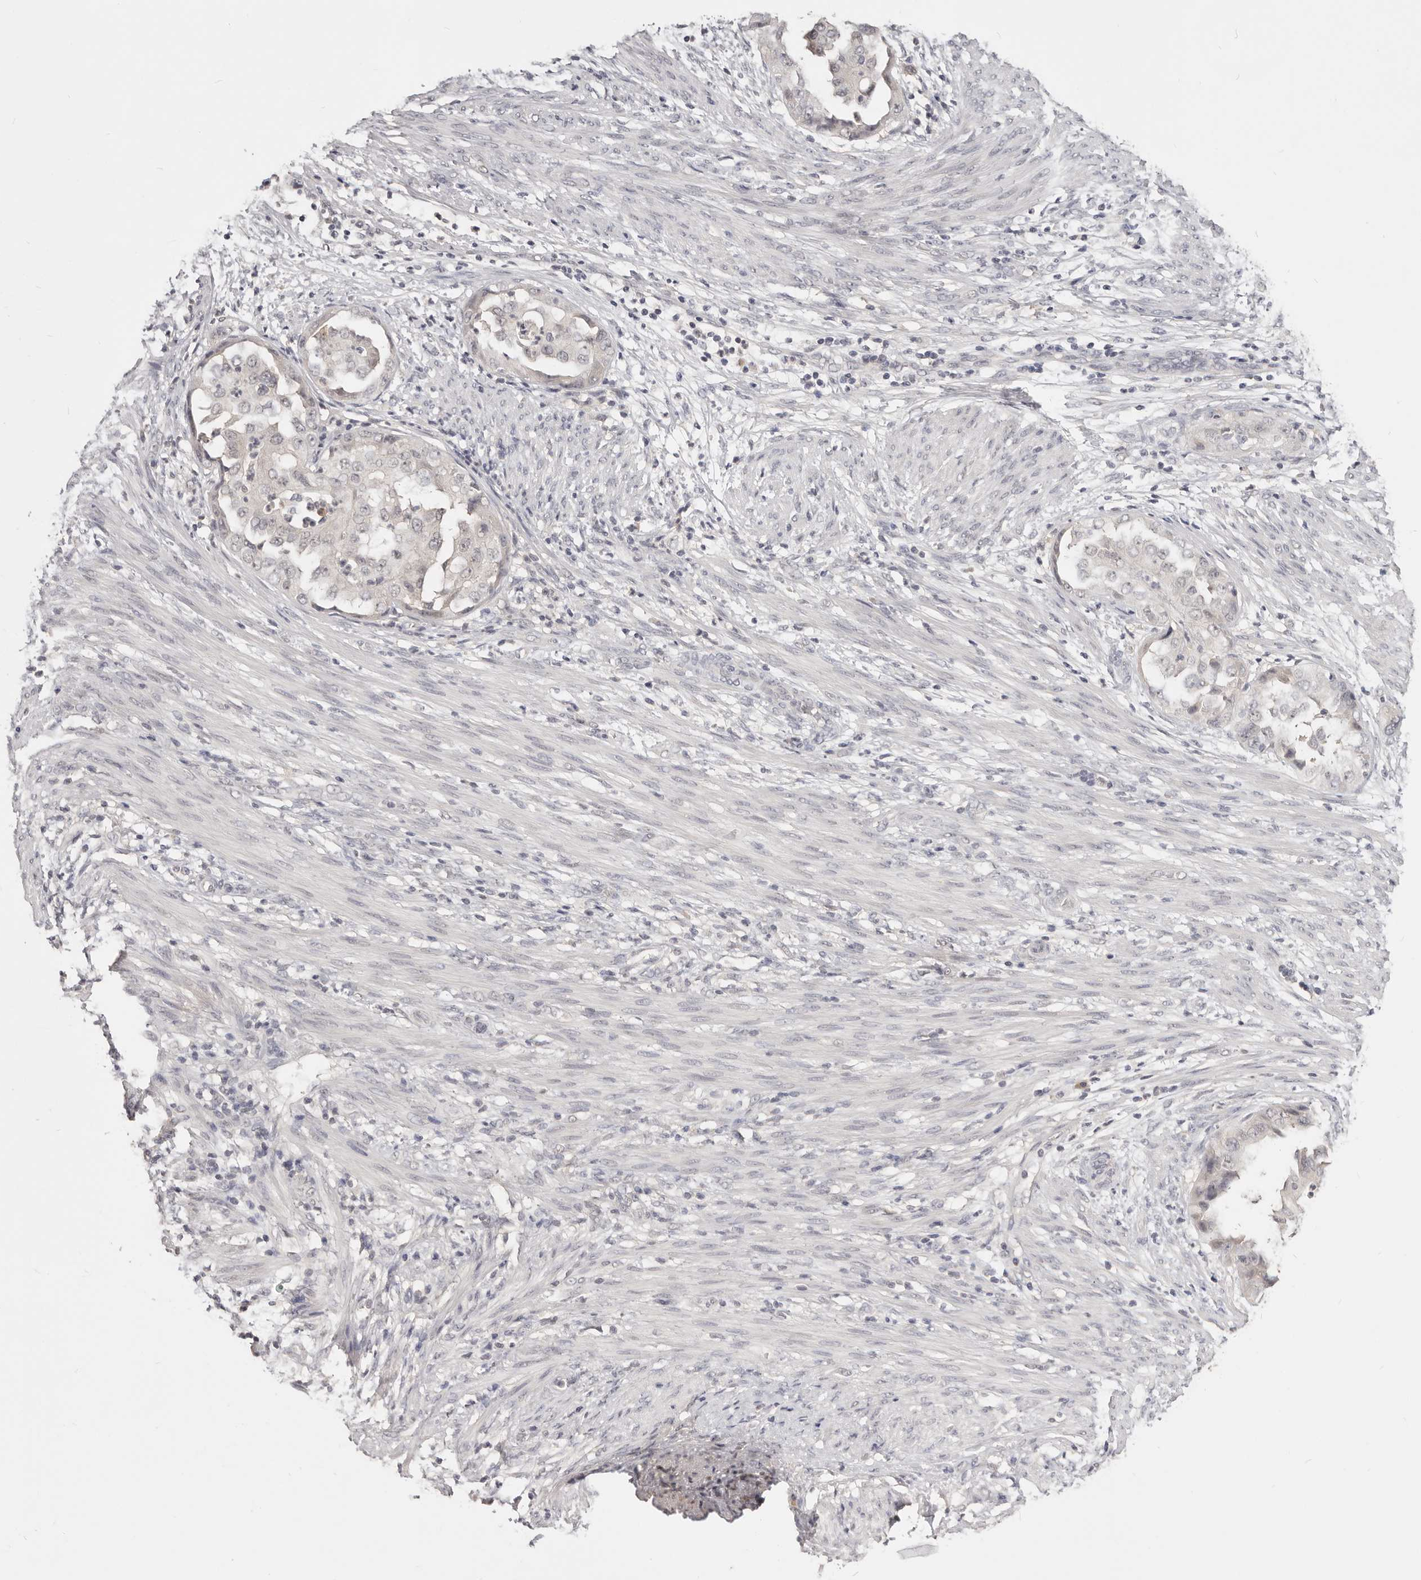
{"staining": {"intensity": "negative", "quantity": "none", "location": "none"}, "tissue": "endometrial cancer", "cell_type": "Tumor cells", "image_type": "cancer", "snomed": [{"axis": "morphology", "description": "Adenocarcinoma, NOS"}, {"axis": "topography", "description": "Endometrium"}], "caption": "A micrograph of human adenocarcinoma (endometrial) is negative for staining in tumor cells.", "gene": "TSPAN13", "patient": {"sex": "female", "age": 85}}